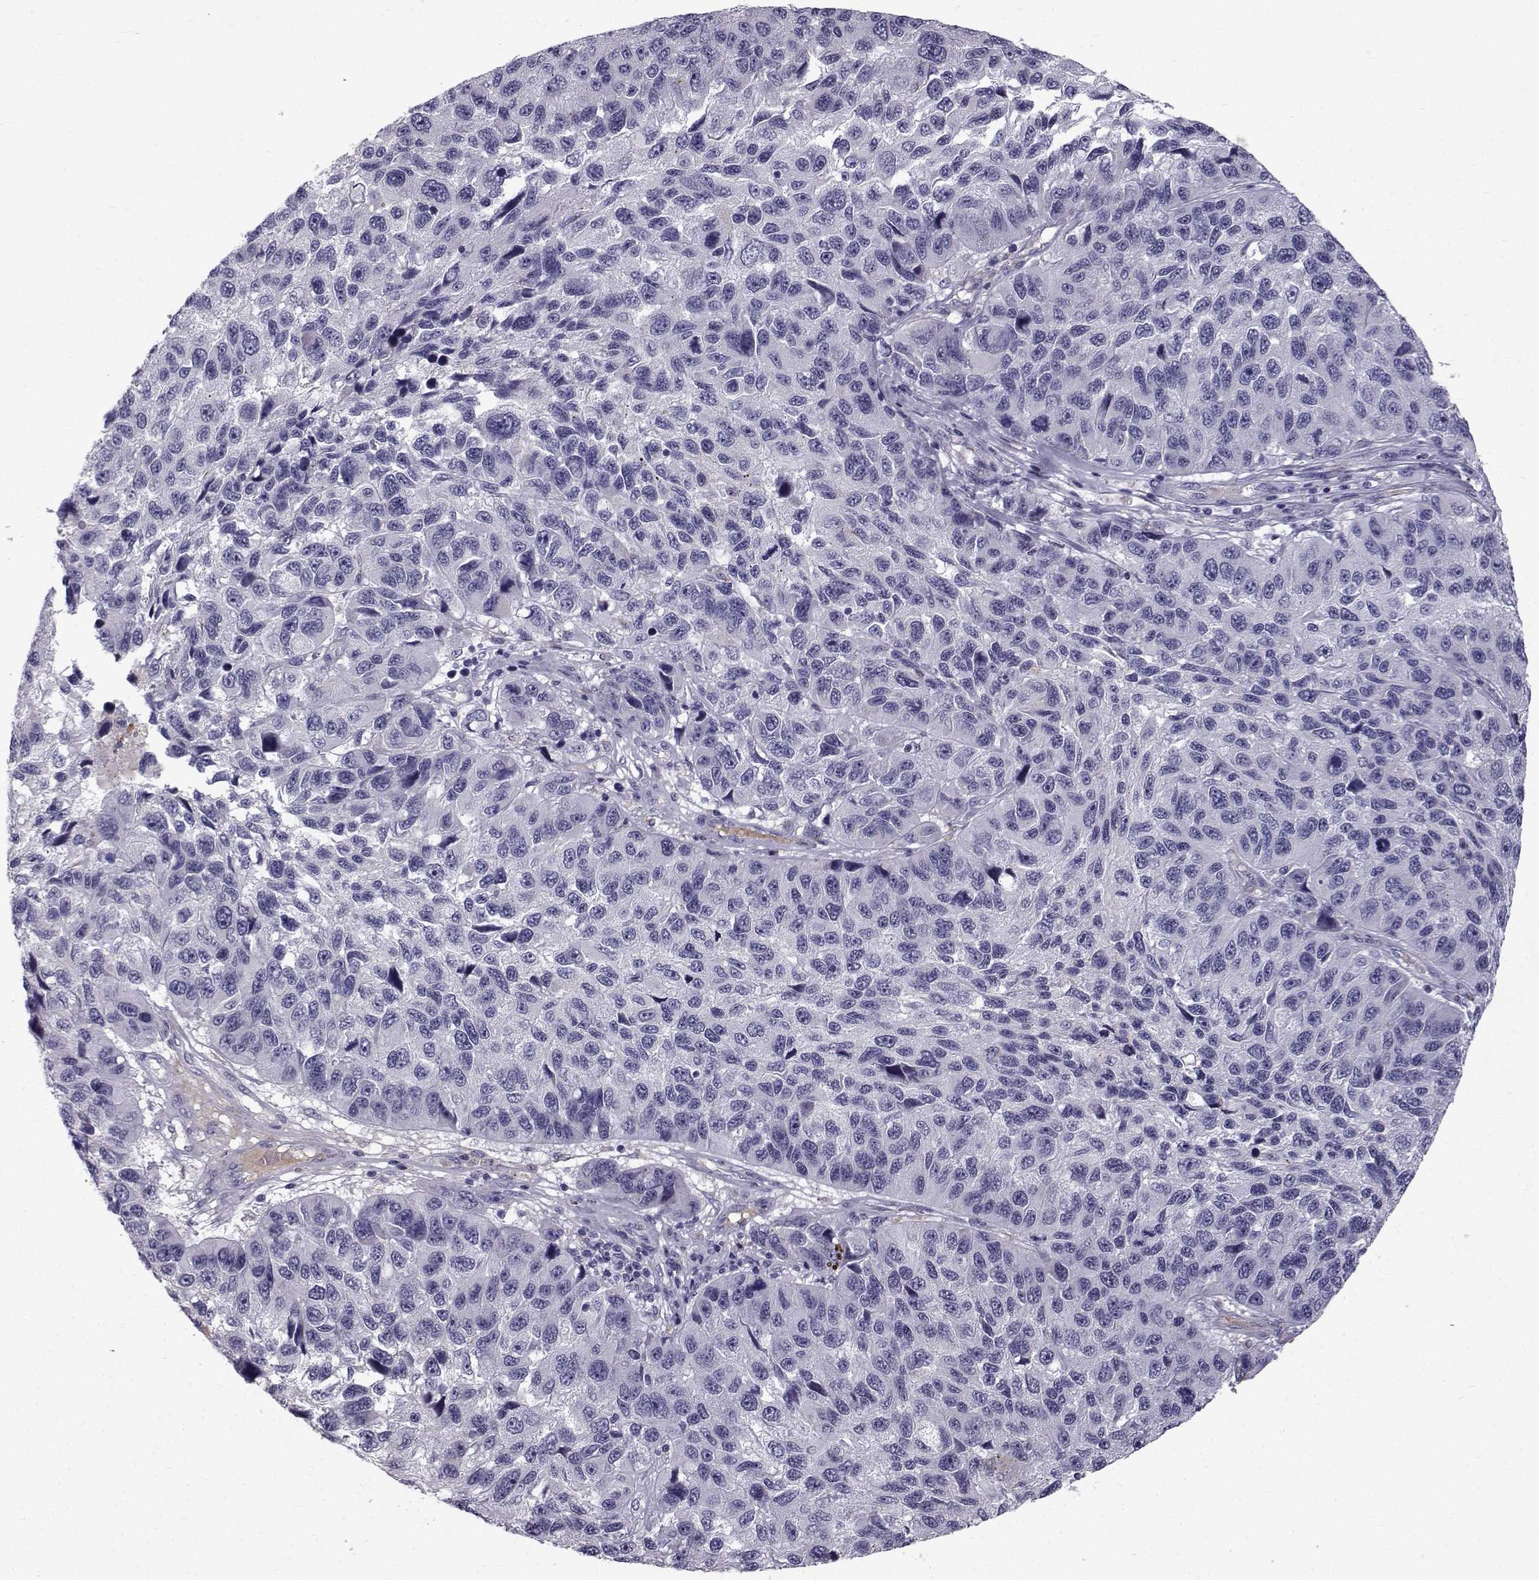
{"staining": {"intensity": "negative", "quantity": "none", "location": "none"}, "tissue": "melanoma", "cell_type": "Tumor cells", "image_type": "cancer", "snomed": [{"axis": "morphology", "description": "Malignant melanoma, NOS"}, {"axis": "topography", "description": "Skin"}], "caption": "Protein analysis of malignant melanoma demonstrates no significant staining in tumor cells.", "gene": "CALCR", "patient": {"sex": "male", "age": 53}}